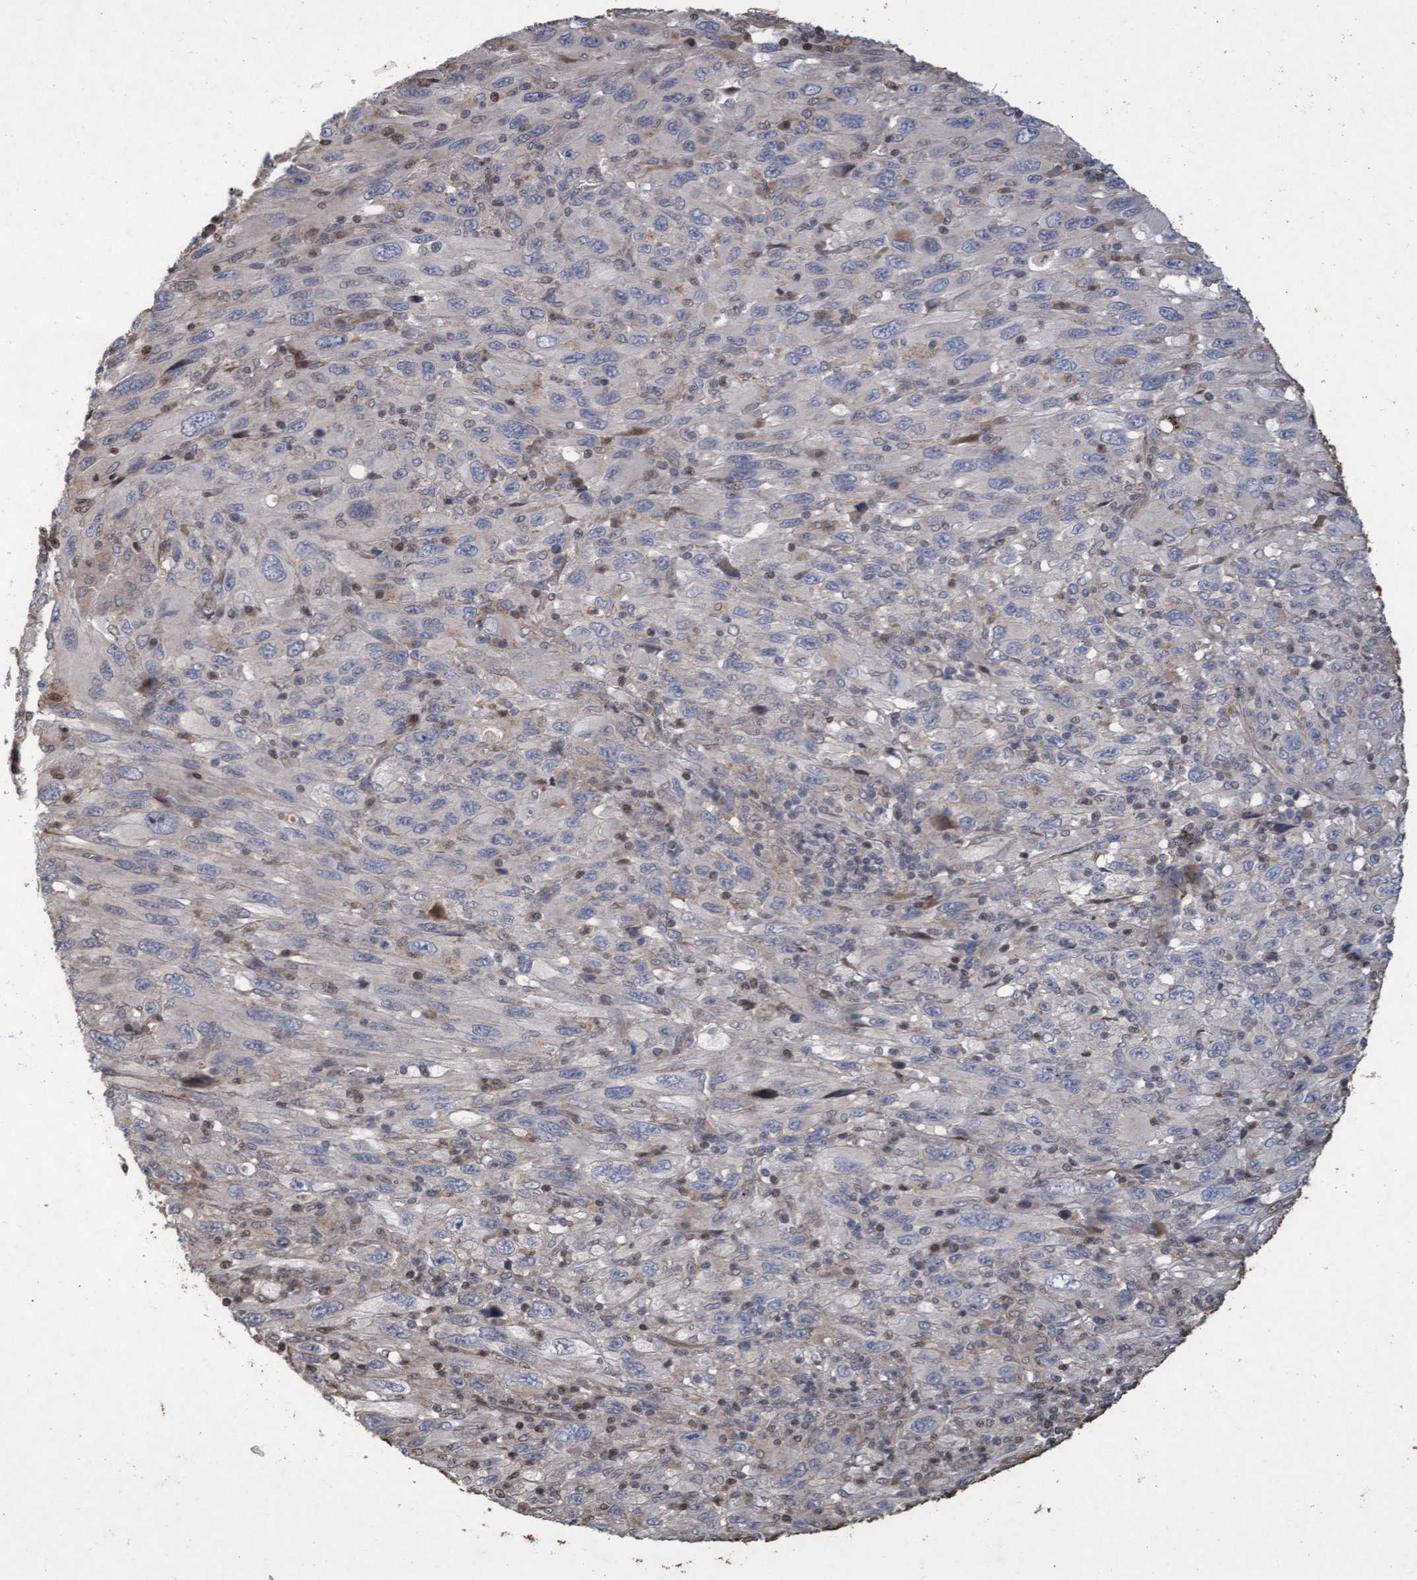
{"staining": {"intensity": "negative", "quantity": "none", "location": "none"}, "tissue": "melanoma", "cell_type": "Tumor cells", "image_type": "cancer", "snomed": [{"axis": "morphology", "description": "Malignant melanoma, Metastatic site"}, {"axis": "topography", "description": "Skin"}], "caption": "A micrograph of human malignant melanoma (metastatic site) is negative for staining in tumor cells.", "gene": "KCNC2", "patient": {"sex": "female", "age": 56}}